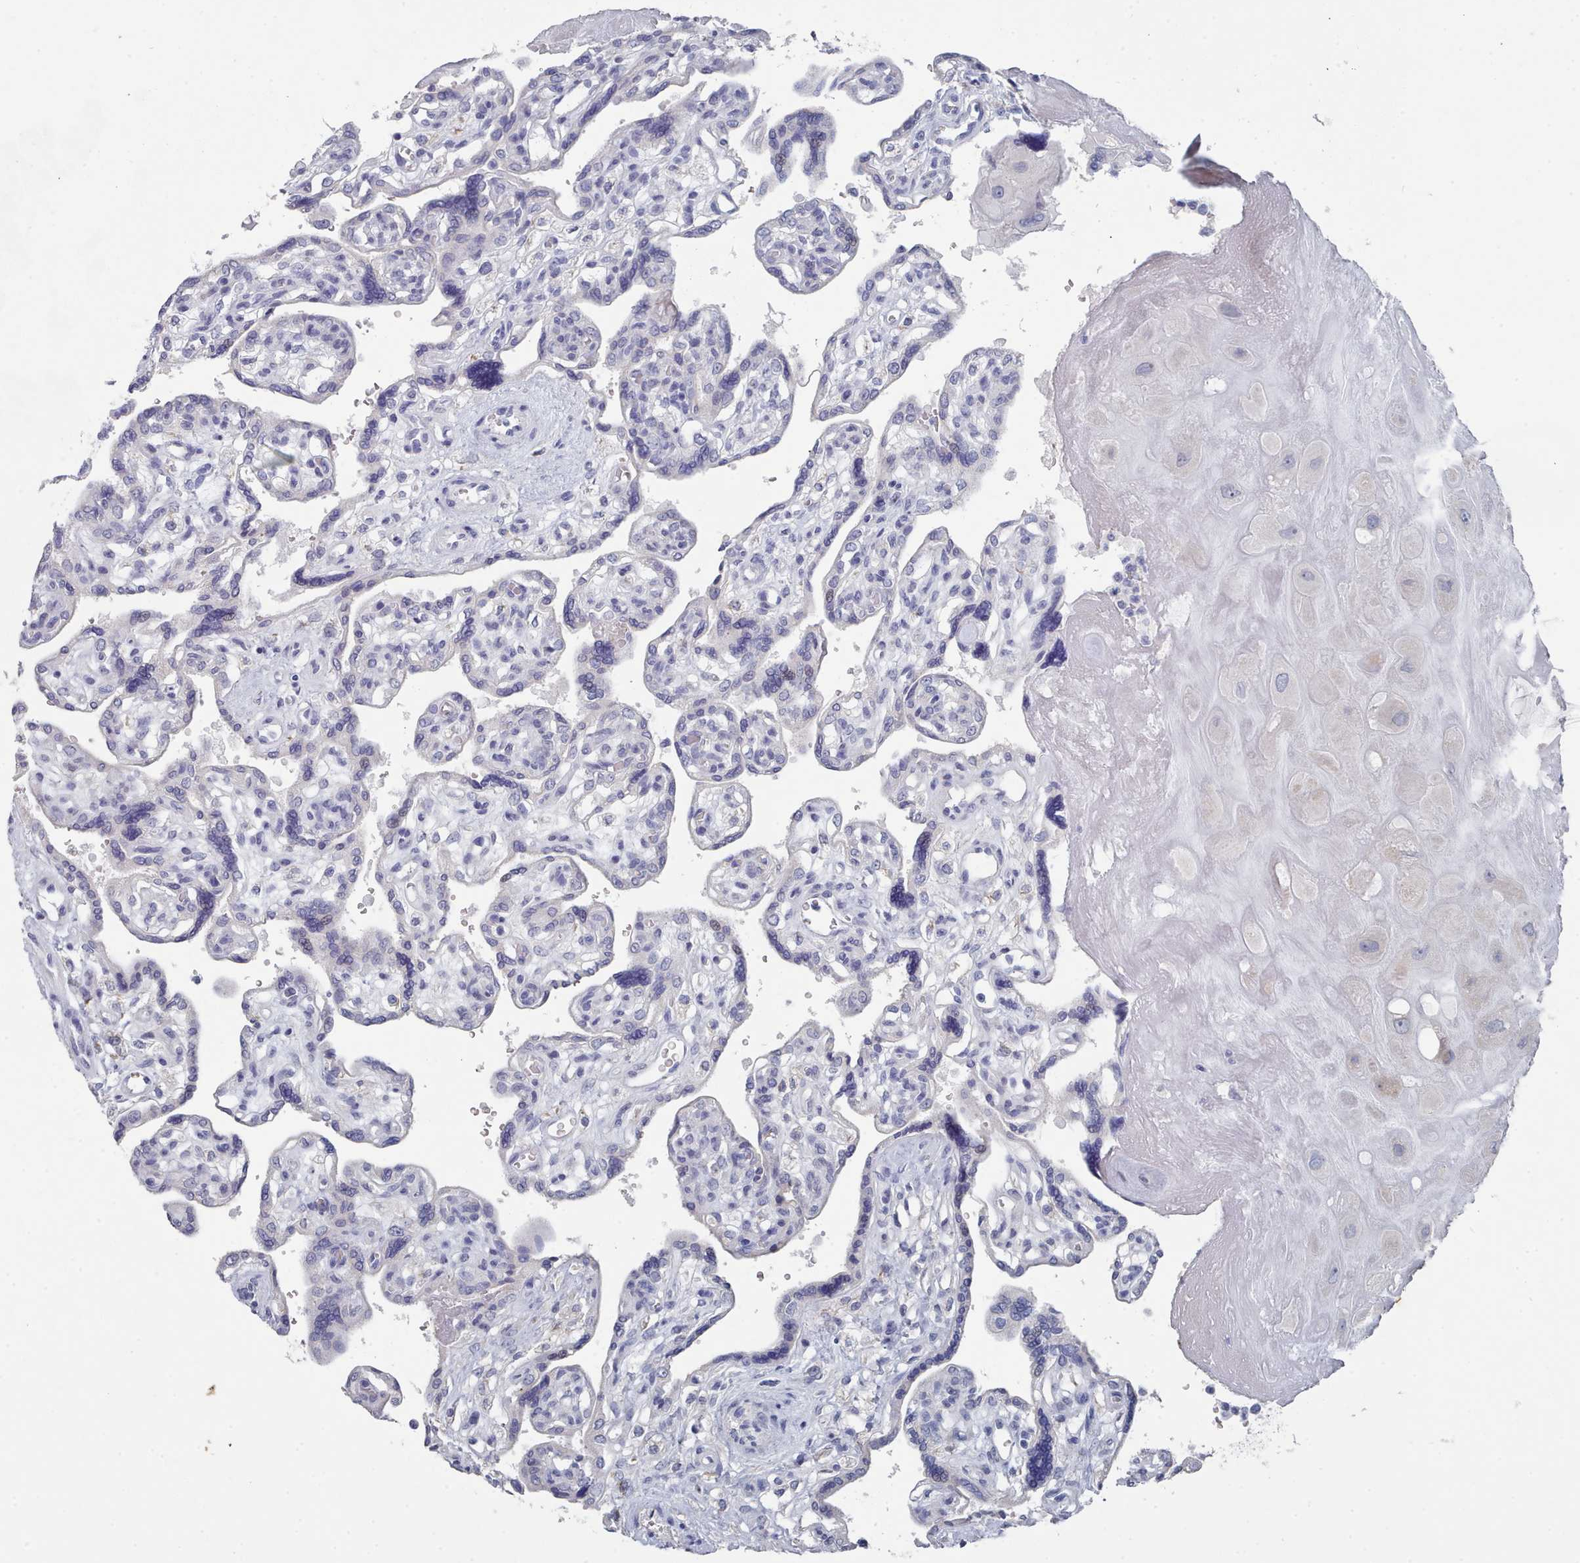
{"staining": {"intensity": "negative", "quantity": "none", "location": "none"}, "tissue": "placenta", "cell_type": "Decidual cells", "image_type": "normal", "snomed": [{"axis": "morphology", "description": "Normal tissue, NOS"}, {"axis": "topography", "description": "Placenta"}], "caption": "The IHC image has no significant expression in decidual cells of placenta.", "gene": "ACAD11", "patient": {"sex": "female", "age": 39}}